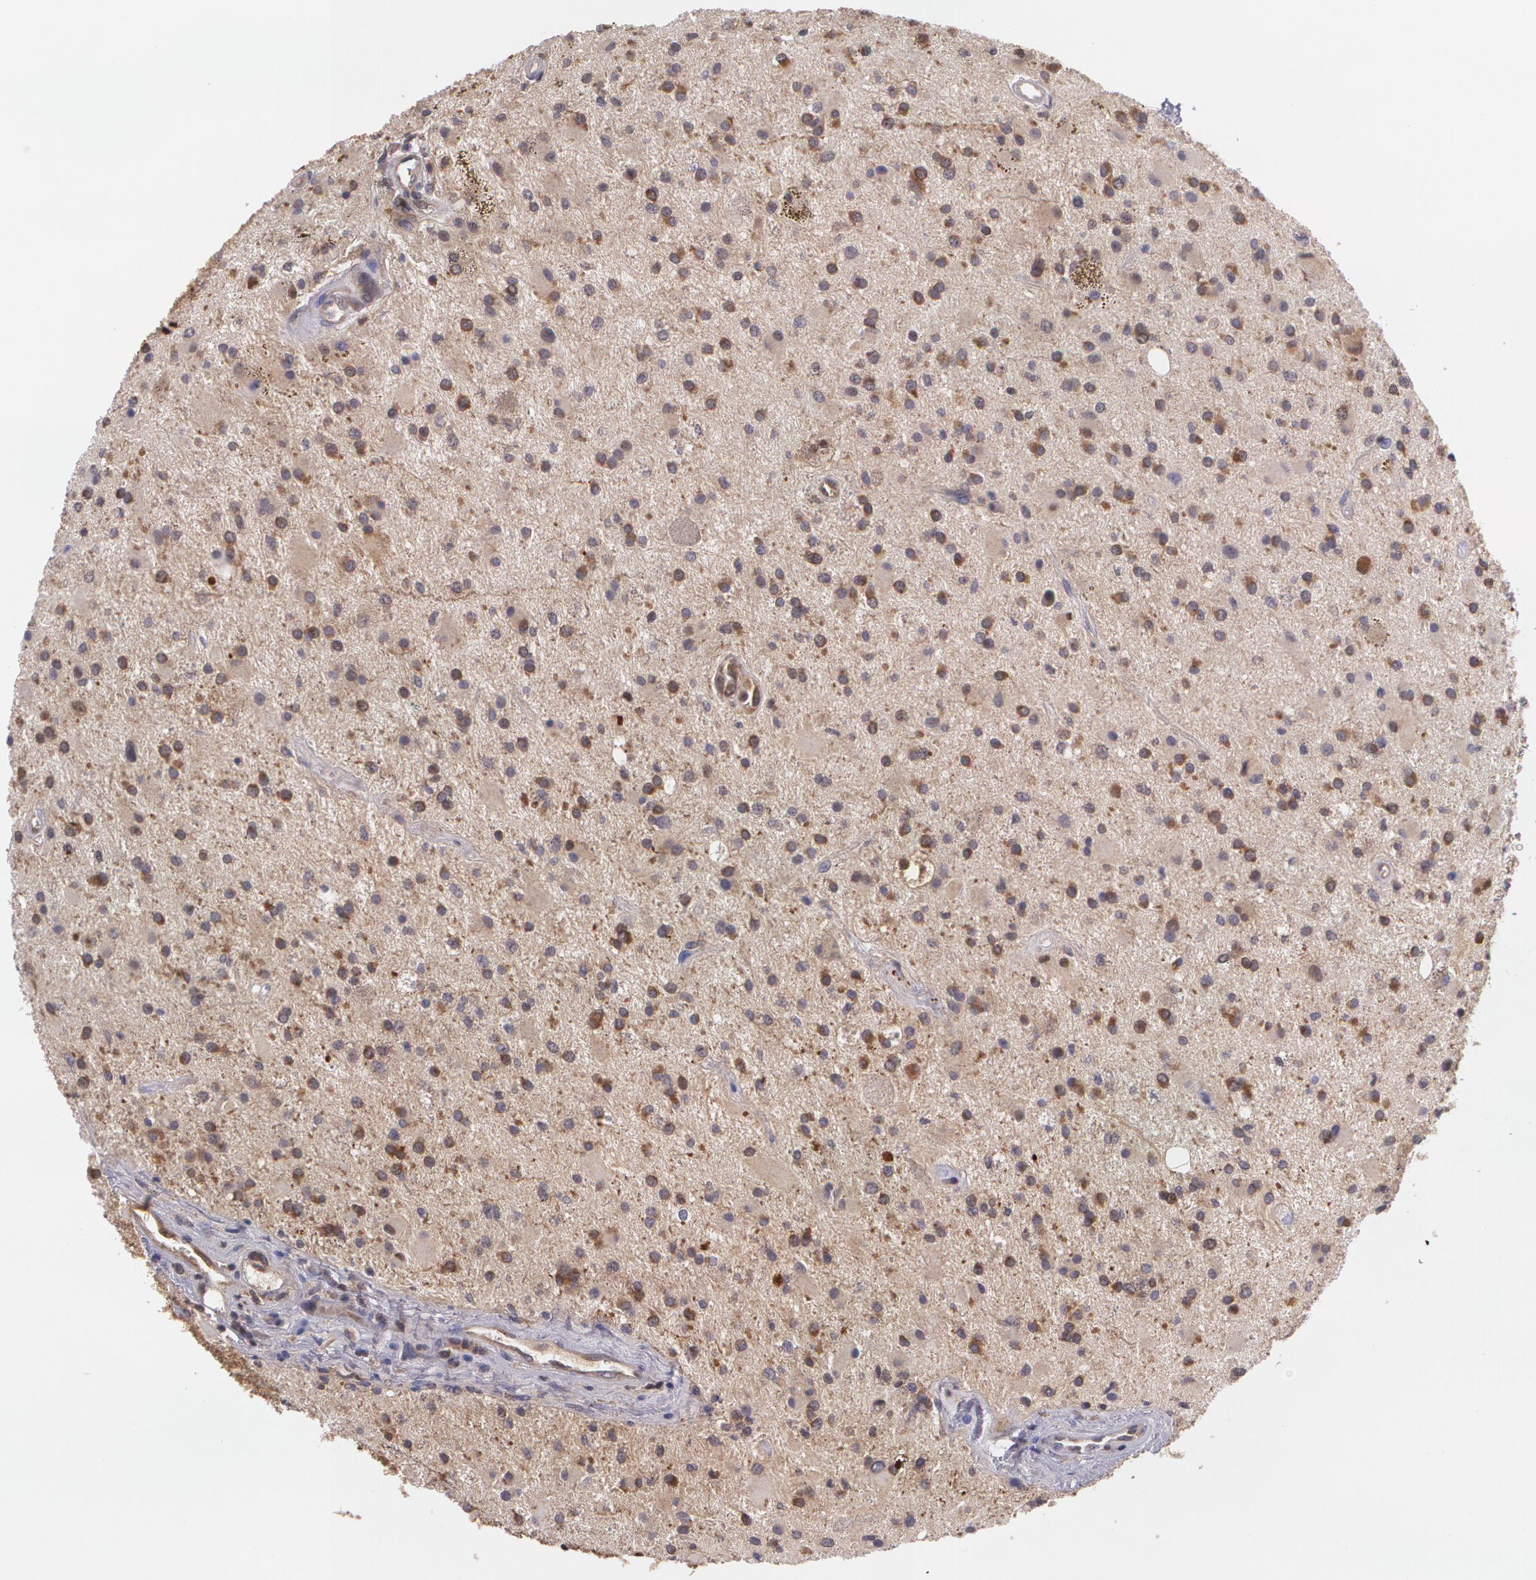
{"staining": {"intensity": "moderate", "quantity": ">75%", "location": "cytoplasmic/membranous"}, "tissue": "glioma", "cell_type": "Tumor cells", "image_type": "cancer", "snomed": [{"axis": "morphology", "description": "Glioma, malignant, Low grade"}, {"axis": "topography", "description": "Brain"}], "caption": "A high-resolution image shows immunohistochemistry (IHC) staining of malignant glioma (low-grade), which demonstrates moderate cytoplasmic/membranous positivity in about >75% of tumor cells.", "gene": "HSPH1", "patient": {"sex": "male", "age": 58}}